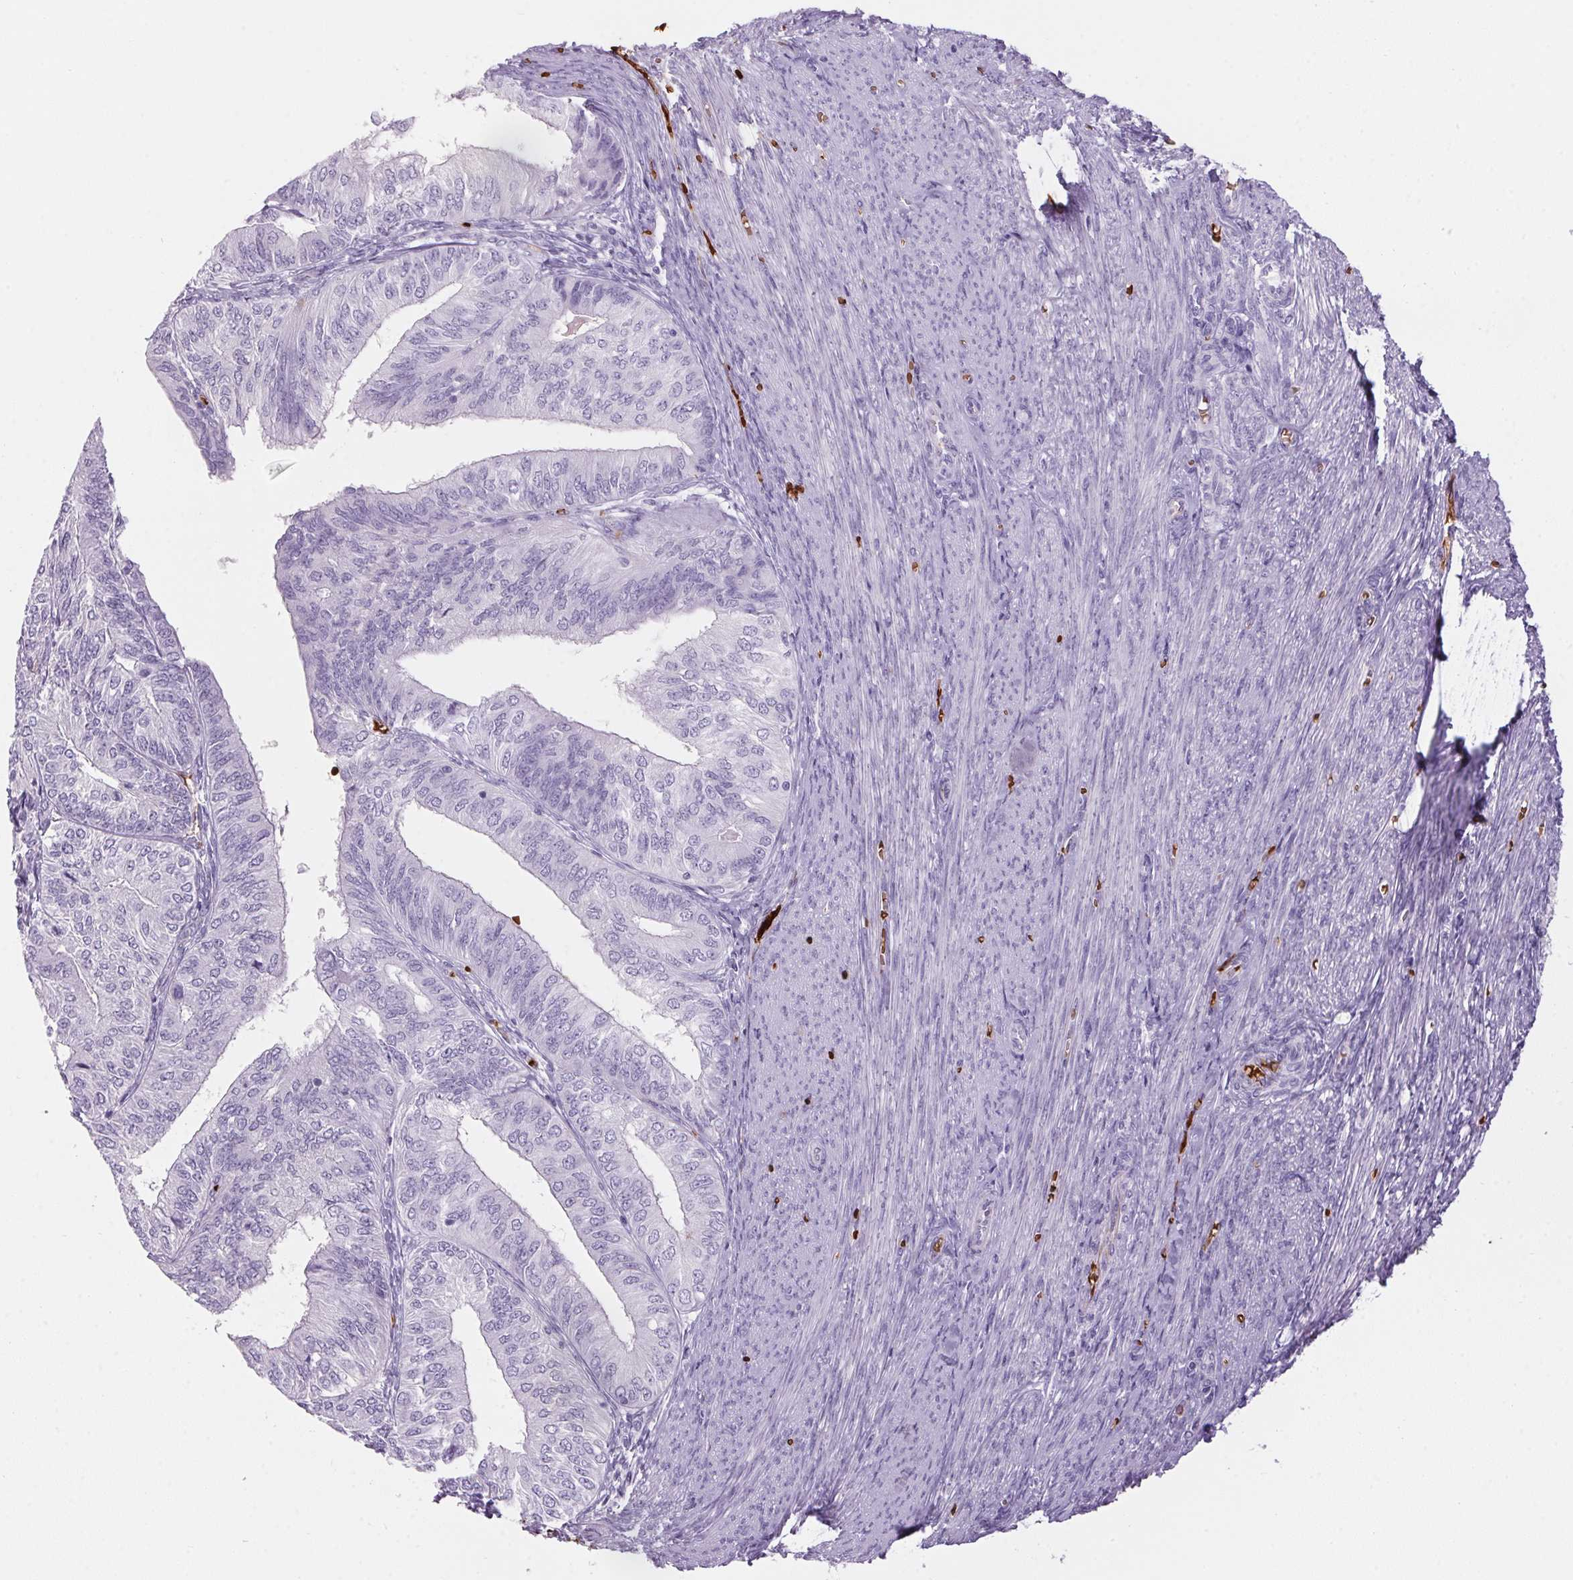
{"staining": {"intensity": "negative", "quantity": "none", "location": "none"}, "tissue": "endometrial cancer", "cell_type": "Tumor cells", "image_type": "cancer", "snomed": [{"axis": "morphology", "description": "Adenocarcinoma, NOS"}, {"axis": "topography", "description": "Endometrium"}], "caption": "This is an immunohistochemistry (IHC) photomicrograph of endometrial adenocarcinoma. There is no staining in tumor cells.", "gene": "HBQ1", "patient": {"sex": "female", "age": 58}}